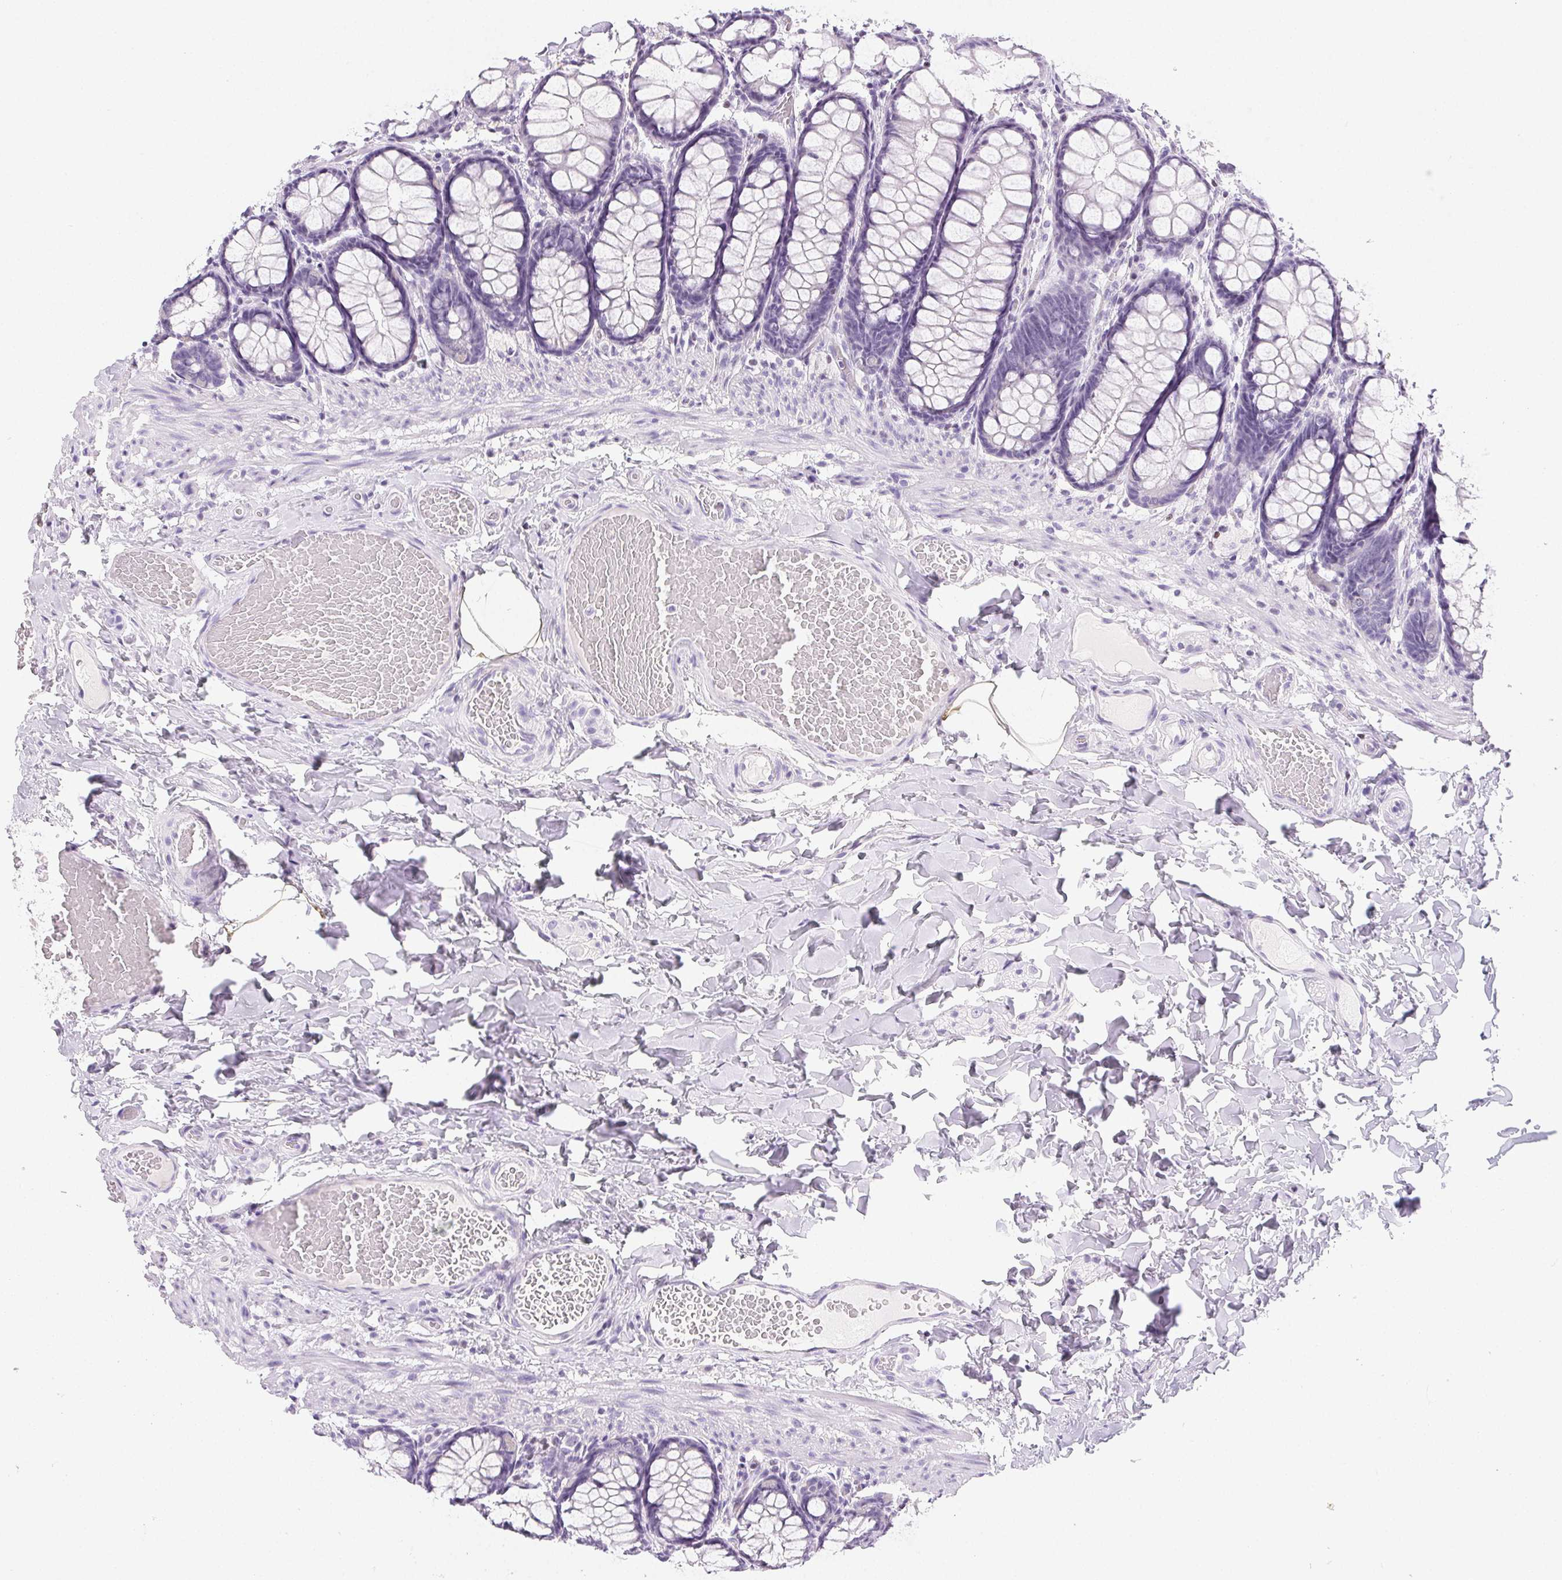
{"staining": {"intensity": "negative", "quantity": "none", "location": "none"}, "tissue": "colon", "cell_type": "Endothelial cells", "image_type": "normal", "snomed": [{"axis": "morphology", "description": "Normal tissue, NOS"}, {"axis": "topography", "description": "Colon"}], "caption": "The image reveals no staining of endothelial cells in unremarkable colon.", "gene": "BEND2", "patient": {"sex": "male", "age": 47}}